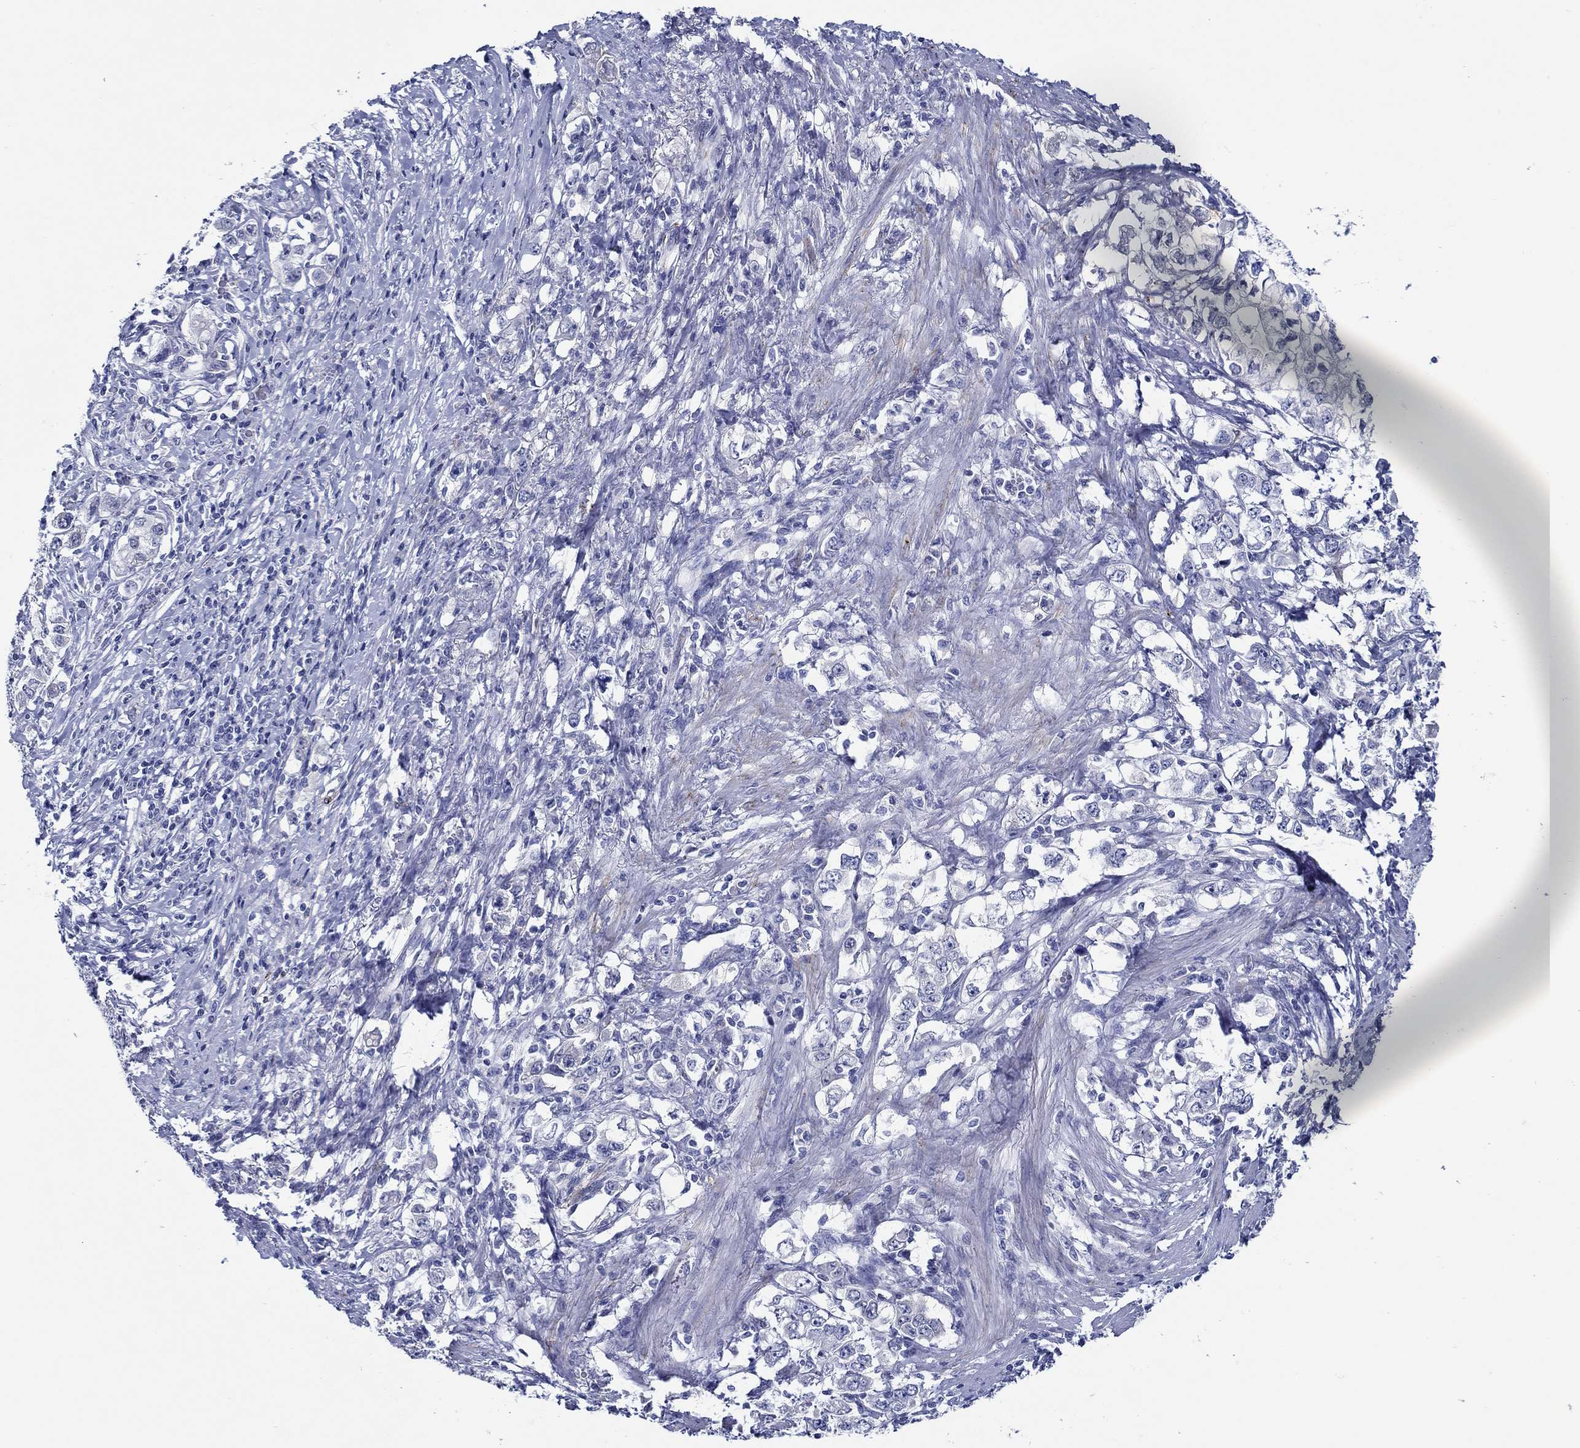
{"staining": {"intensity": "negative", "quantity": "none", "location": "none"}, "tissue": "stomach cancer", "cell_type": "Tumor cells", "image_type": "cancer", "snomed": [{"axis": "morphology", "description": "Adenocarcinoma, NOS"}, {"axis": "topography", "description": "Stomach, lower"}], "caption": "Image shows no protein staining in tumor cells of adenocarcinoma (stomach) tissue. The staining is performed using DAB (3,3'-diaminobenzidine) brown chromogen with nuclei counter-stained in using hematoxylin.", "gene": "MC2R", "patient": {"sex": "female", "age": 72}}